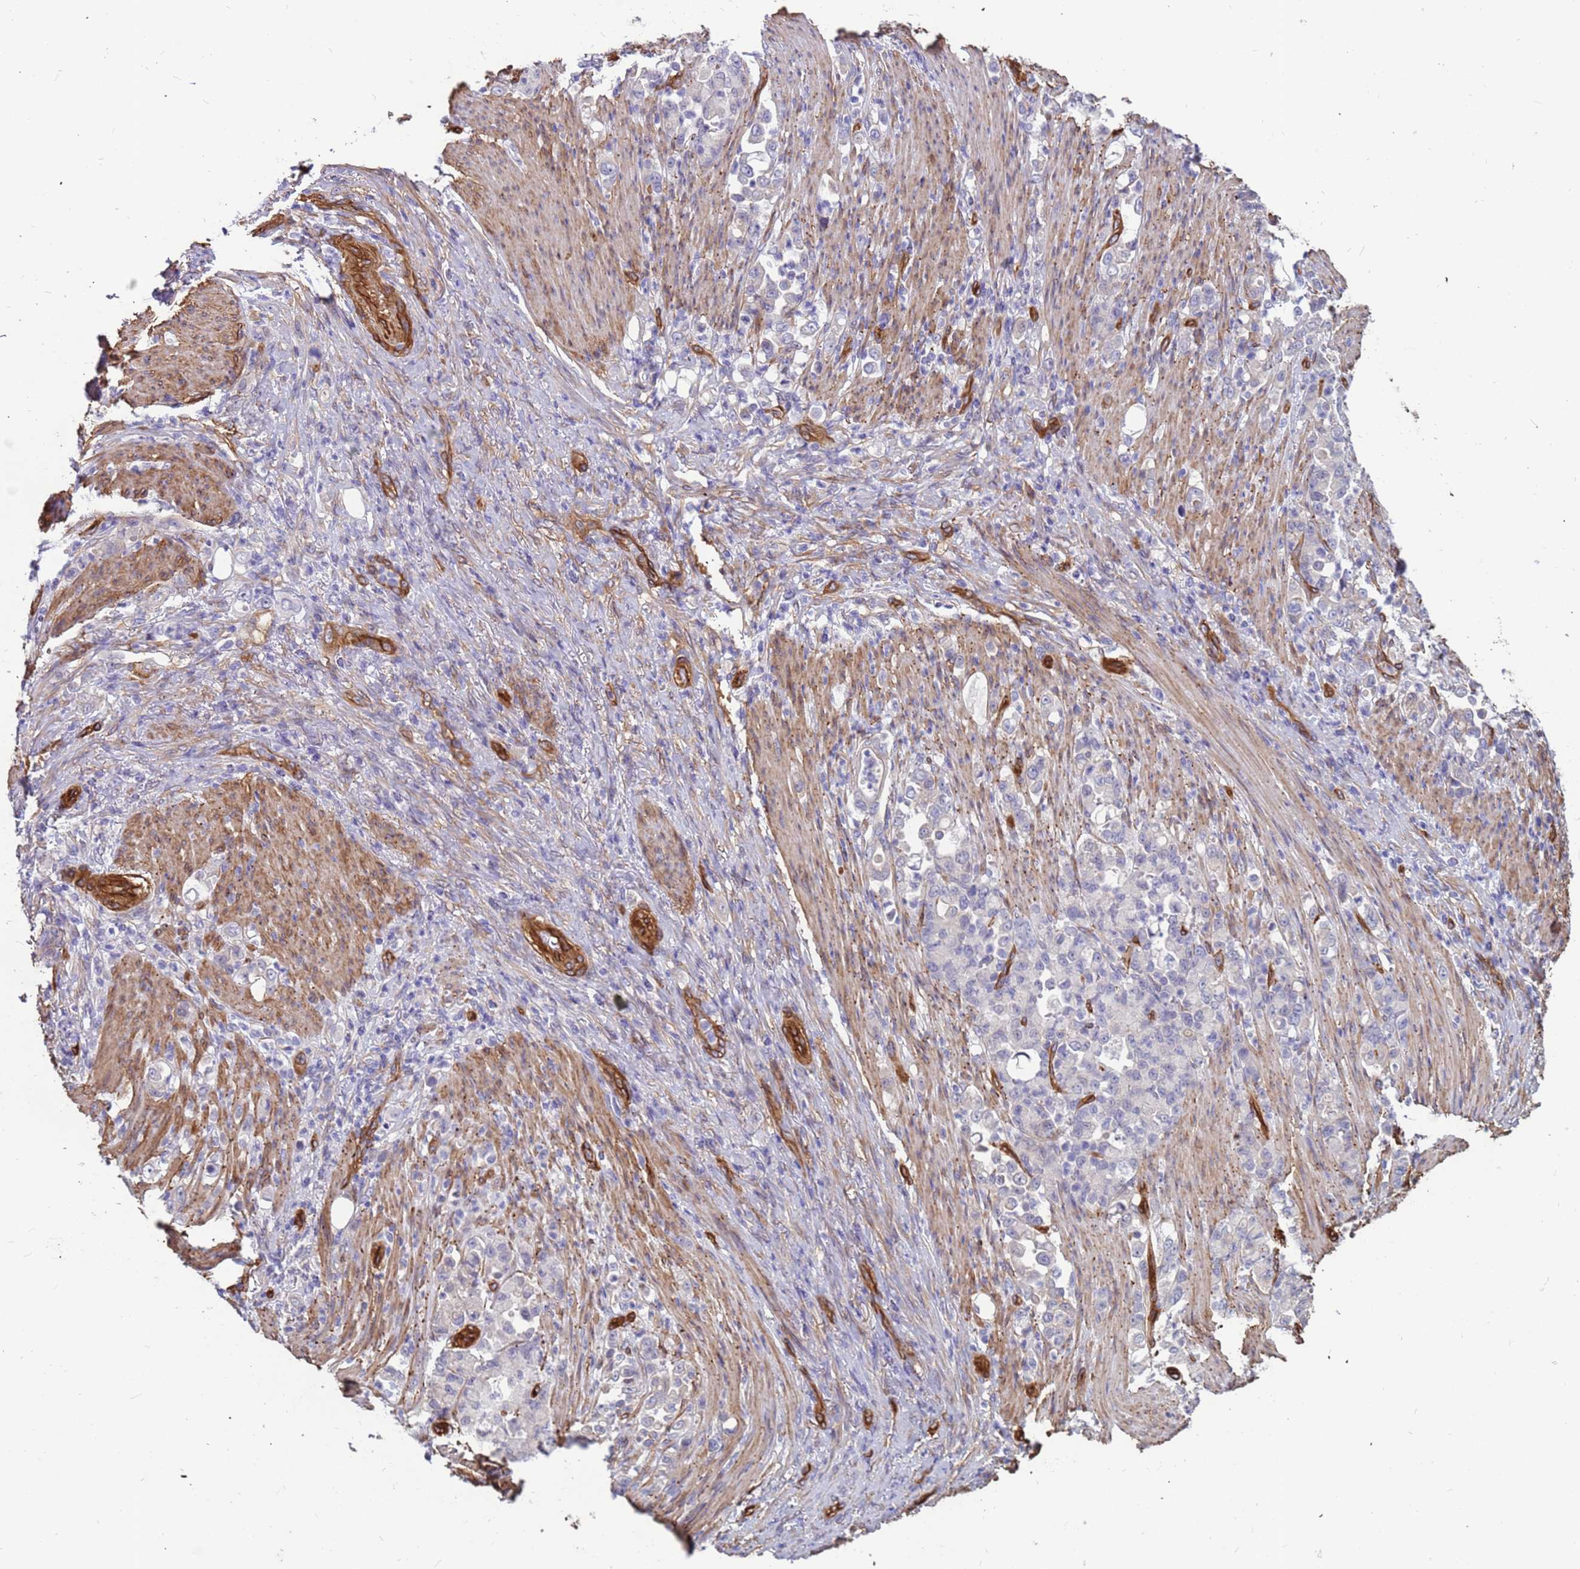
{"staining": {"intensity": "negative", "quantity": "none", "location": "none"}, "tissue": "stomach cancer", "cell_type": "Tumor cells", "image_type": "cancer", "snomed": [{"axis": "morphology", "description": "Normal tissue, NOS"}, {"axis": "morphology", "description": "Adenocarcinoma, NOS"}, {"axis": "topography", "description": "Stomach"}], "caption": "Immunohistochemical staining of adenocarcinoma (stomach) demonstrates no significant positivity in tumor cells.", "gene": "EHD2", "patient": {"sex": "female", "age": 79}}